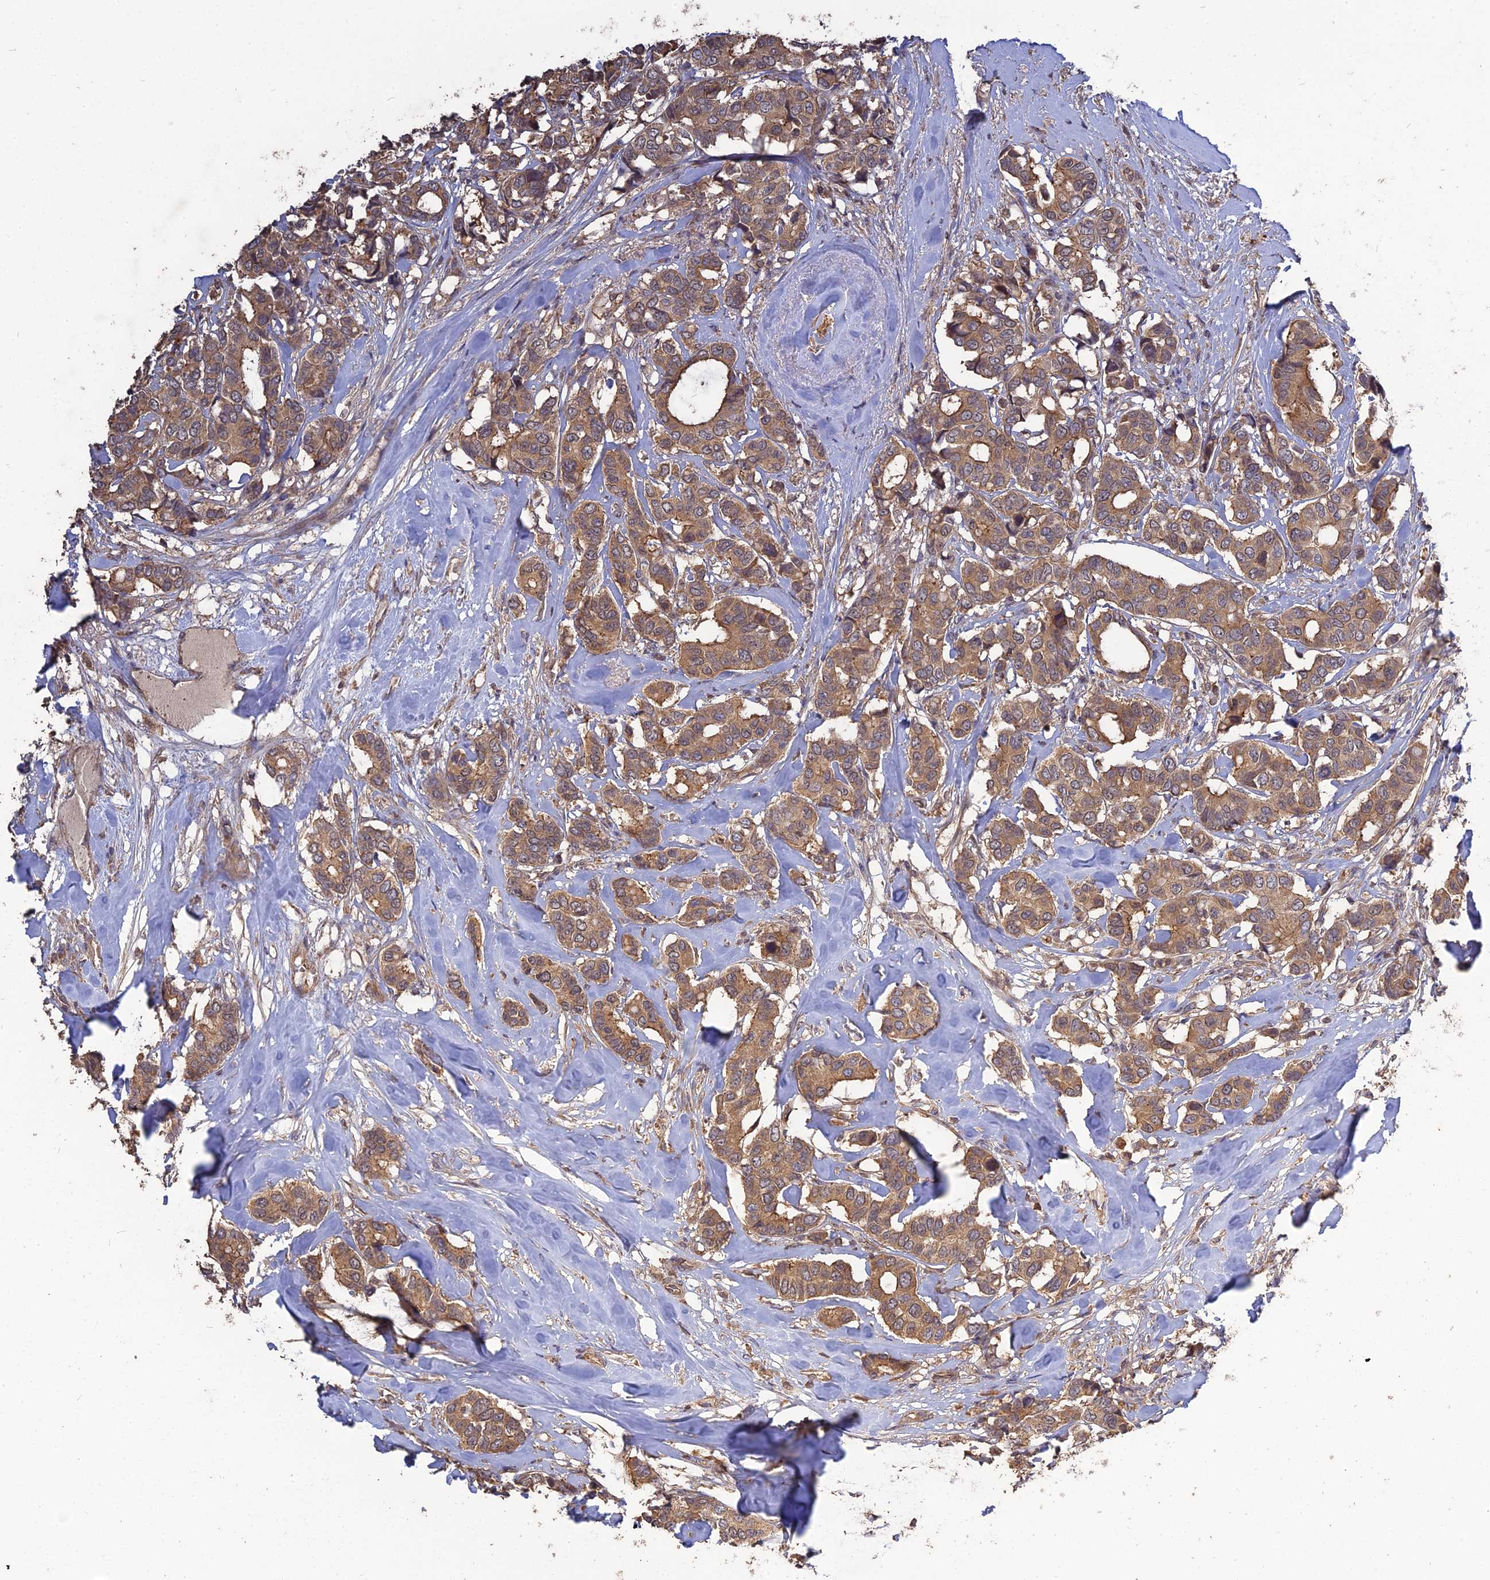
{"staining": {"intensity": "moderate", "quantity": ">75%", "location": "cytoplasmic/membranous"}, "tissue": "breast cancer", "cell_type": "Tumor cells", "image_type": "cancer", "snomed": [{"axis": "morphology", "description": "Duct carcinoma"}, {"axis": "topography", "description": "Breast"}], "caption": "A micrograph of human invasive ductal carcinoma (breast) stained for a protein reveals moderate cytoplasmic/membranous brown staining in tumor cells. (brown staining indicates protein expression, while blue staining denotes nuclei).", "gene": "ARHGAP40", "patient": {"sex": "female", "age": 87}}